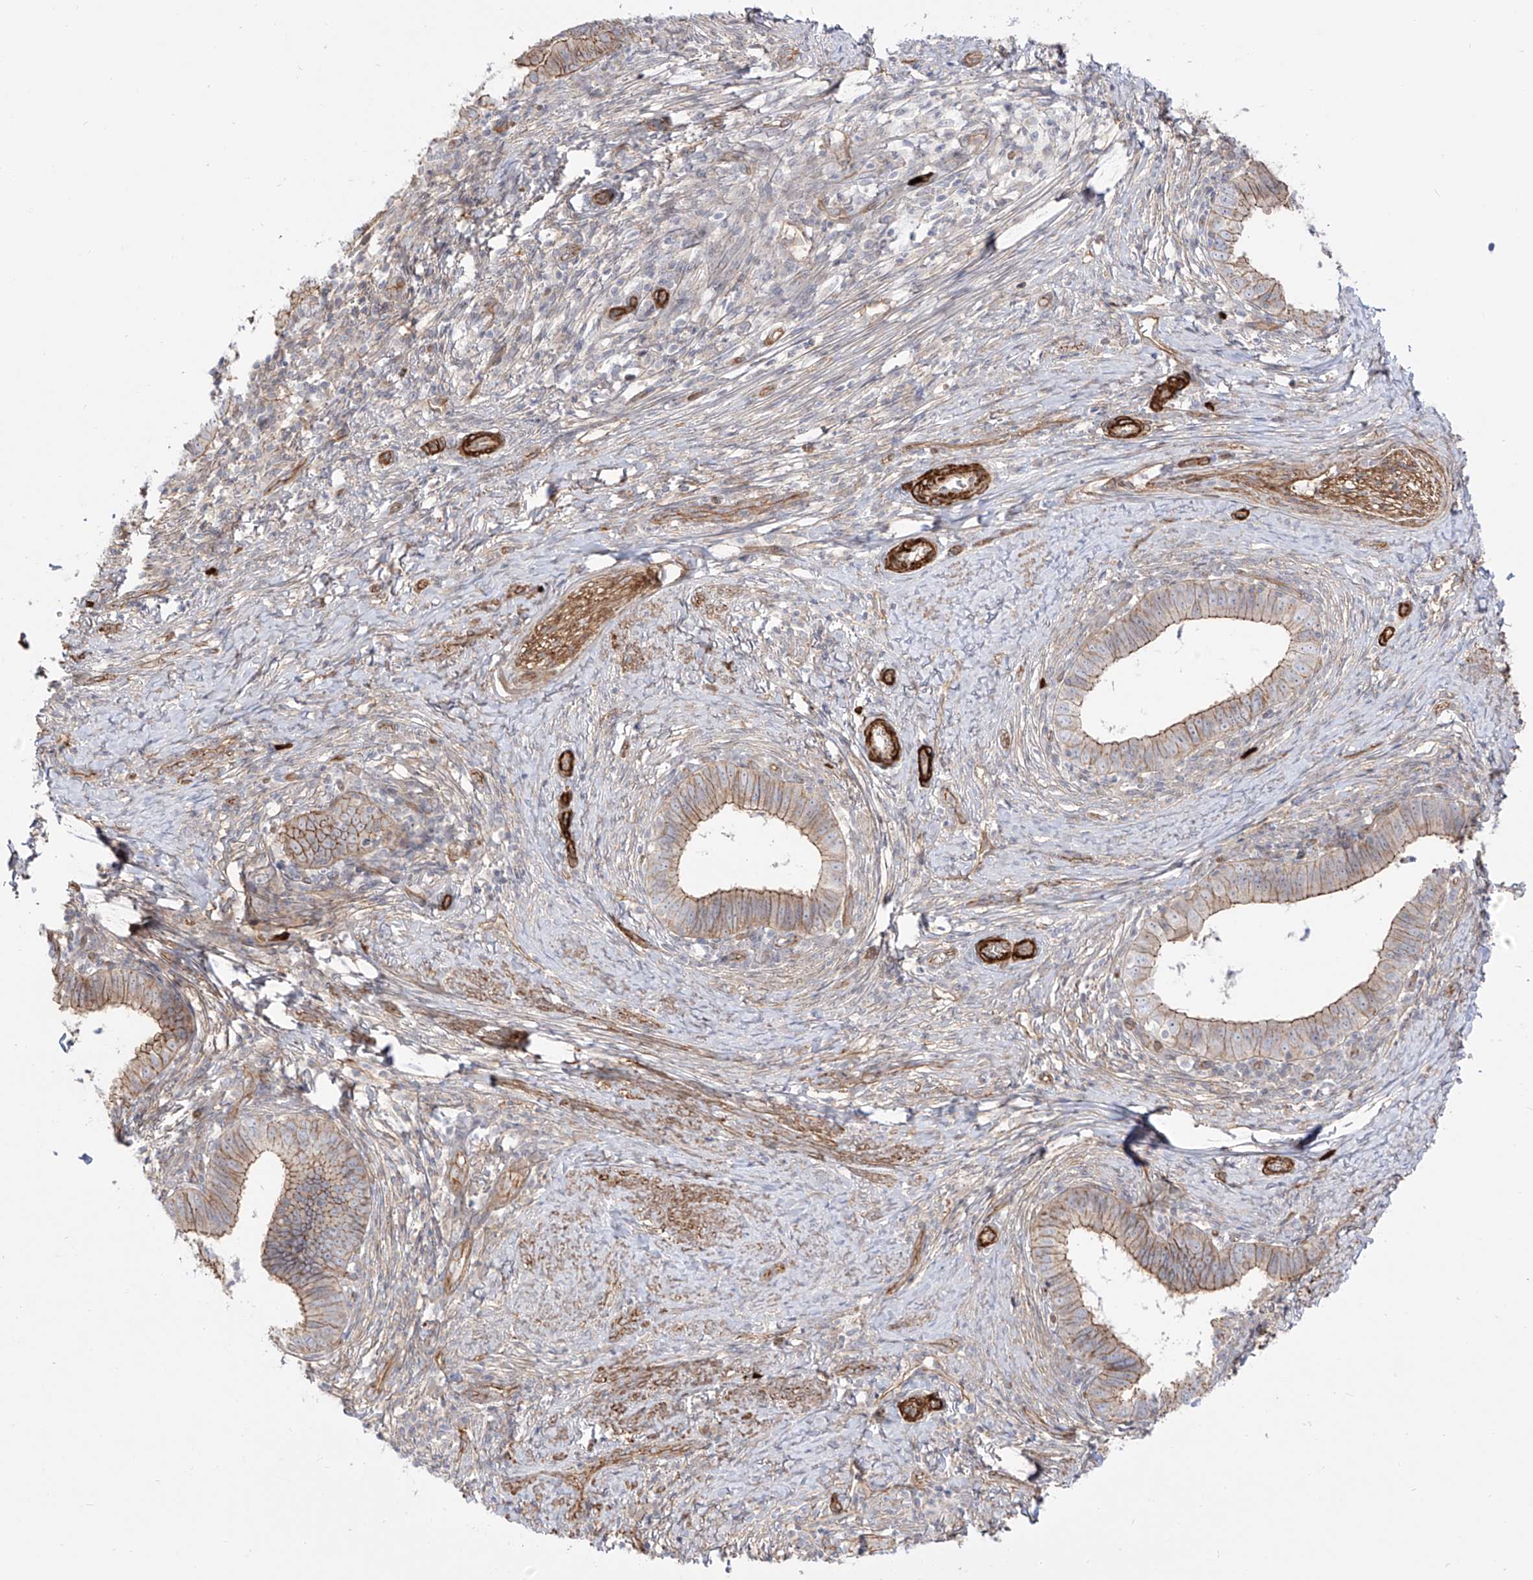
{"staining": {"intensity": "moderate", "quantity": "25%-75%", "location": "cytoplasmic/membranous"}, "tissue": "cervical cancer", "cell_type": "Tumor cells", "image_type": "cancer", "snomed": [{"axis": "morphology", "description": "Adenocarcinoma, NOS"}, {"axis": "topography", "description": "Cervix"}], "caption": "Immunohistochemical staining of human cervical cancer (adenocarcinoma) shows medium levels of moderate cytoplasmic/membranous protein expression in about 25%-75% of tumor cells.", "gene": "ZNF180", "patient": {"sex": "female", "age": 36}}